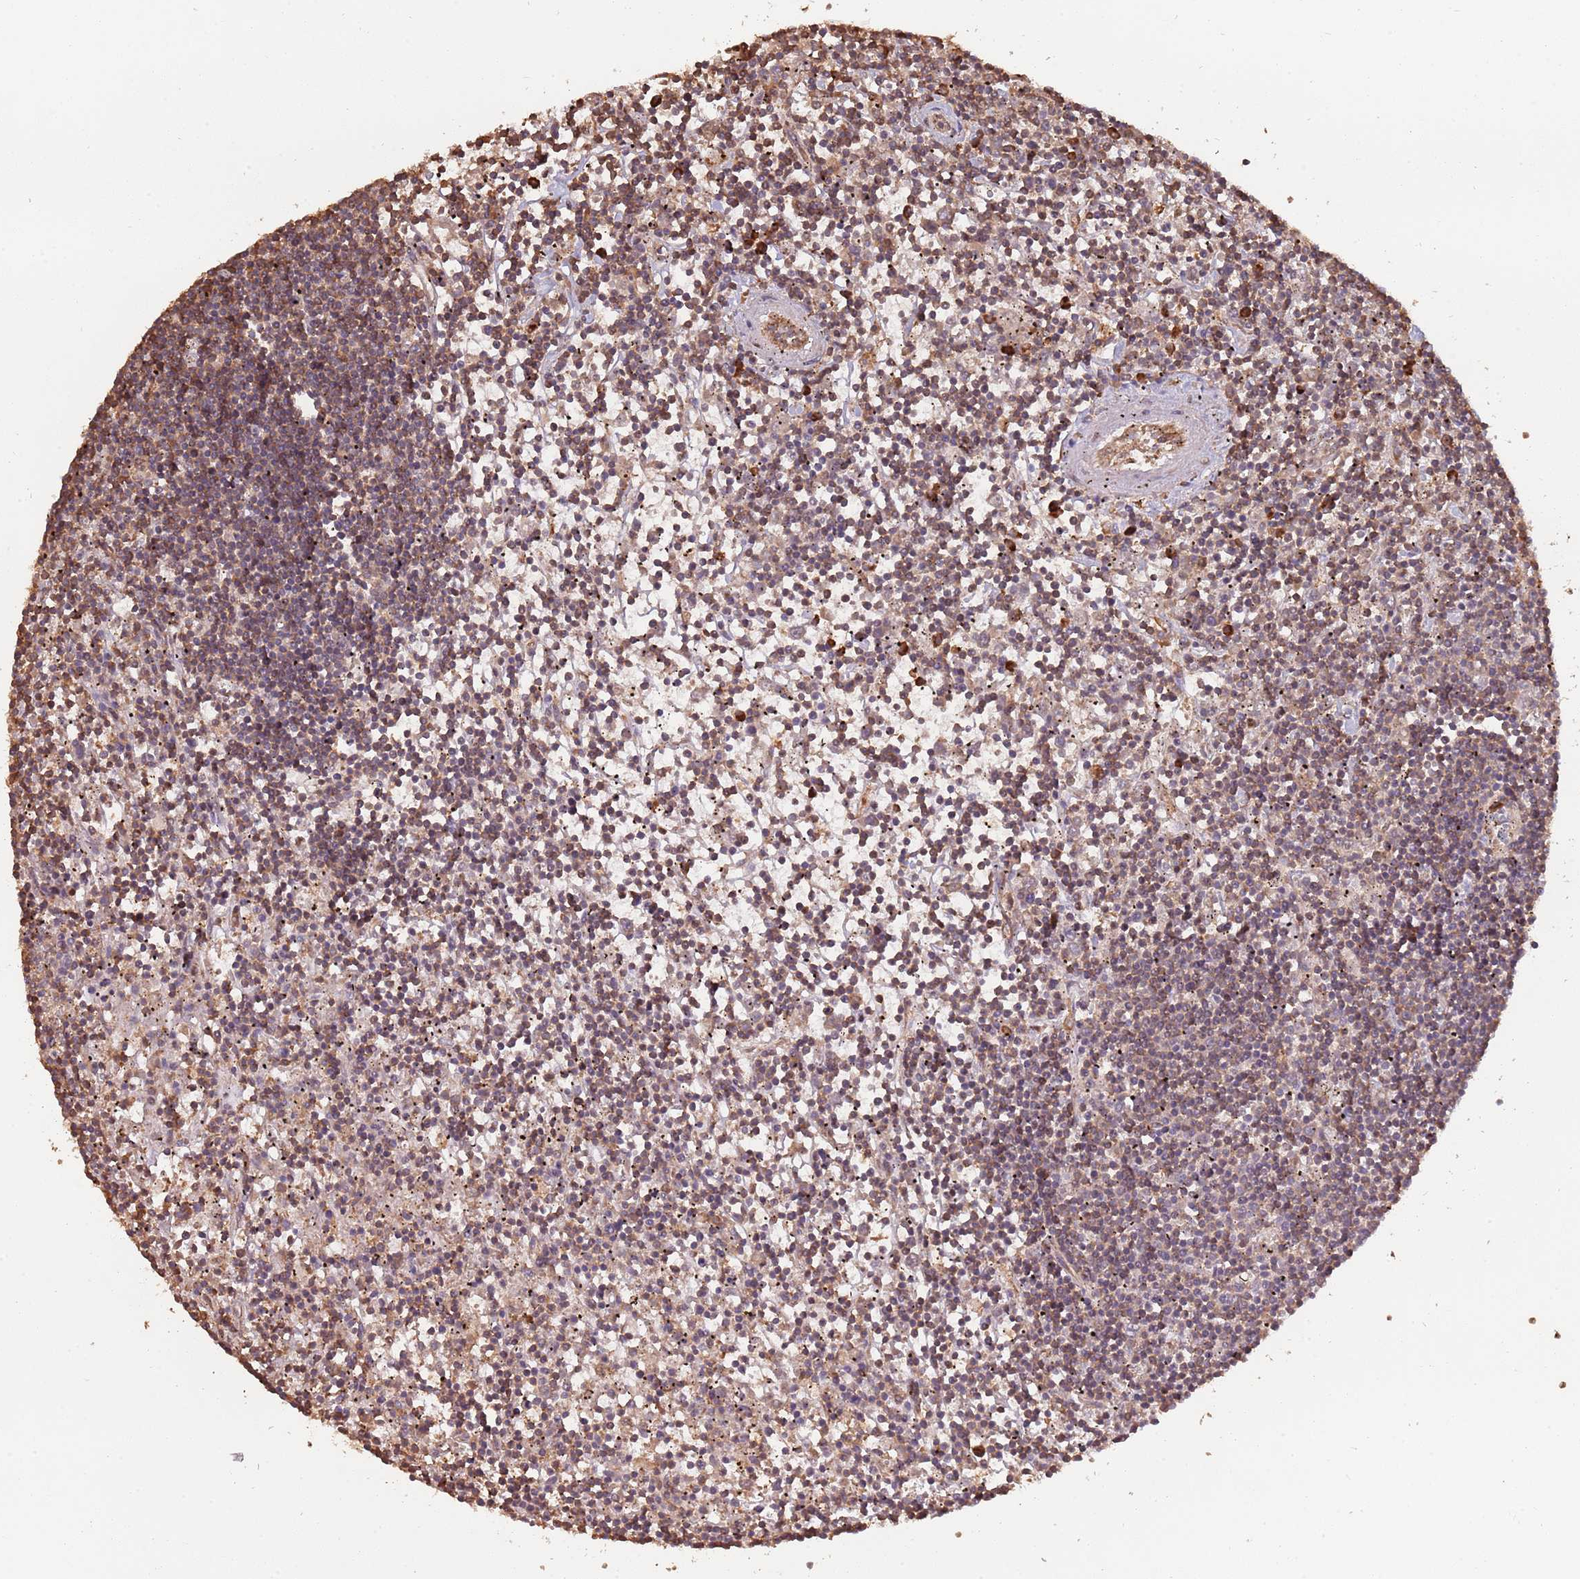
{"staining": {"intensity": "weak", "quantity": "25%-75%", "location": "cytoplasmic/membranous"}, "tissue": "lymphoma", "cell_type": "Tumor cells", "image_type": "cancer", "snomed": [{"axis": "morphology", "description": "Malignant lymphoma, non-Hodgkin's type, Low grade"}, {"axis": "topography", "description": "Spleen"}], "caption": "Brown immunohistochemical staining in human low-grade malignant lymphoma, non-Hodgkin's type demonstrates weak cytoplasmic/membranous expression in about 25%-75% of tumor cells. The staining was performed using DAB (3,3'-diaminobenzidine) to visualize the protein expression in brown, while the nuclei were stained in blue with hematoxylin (Magnification: 20x).", "gene": "COG4", "patient": {"sex": "male", "age": 76}}